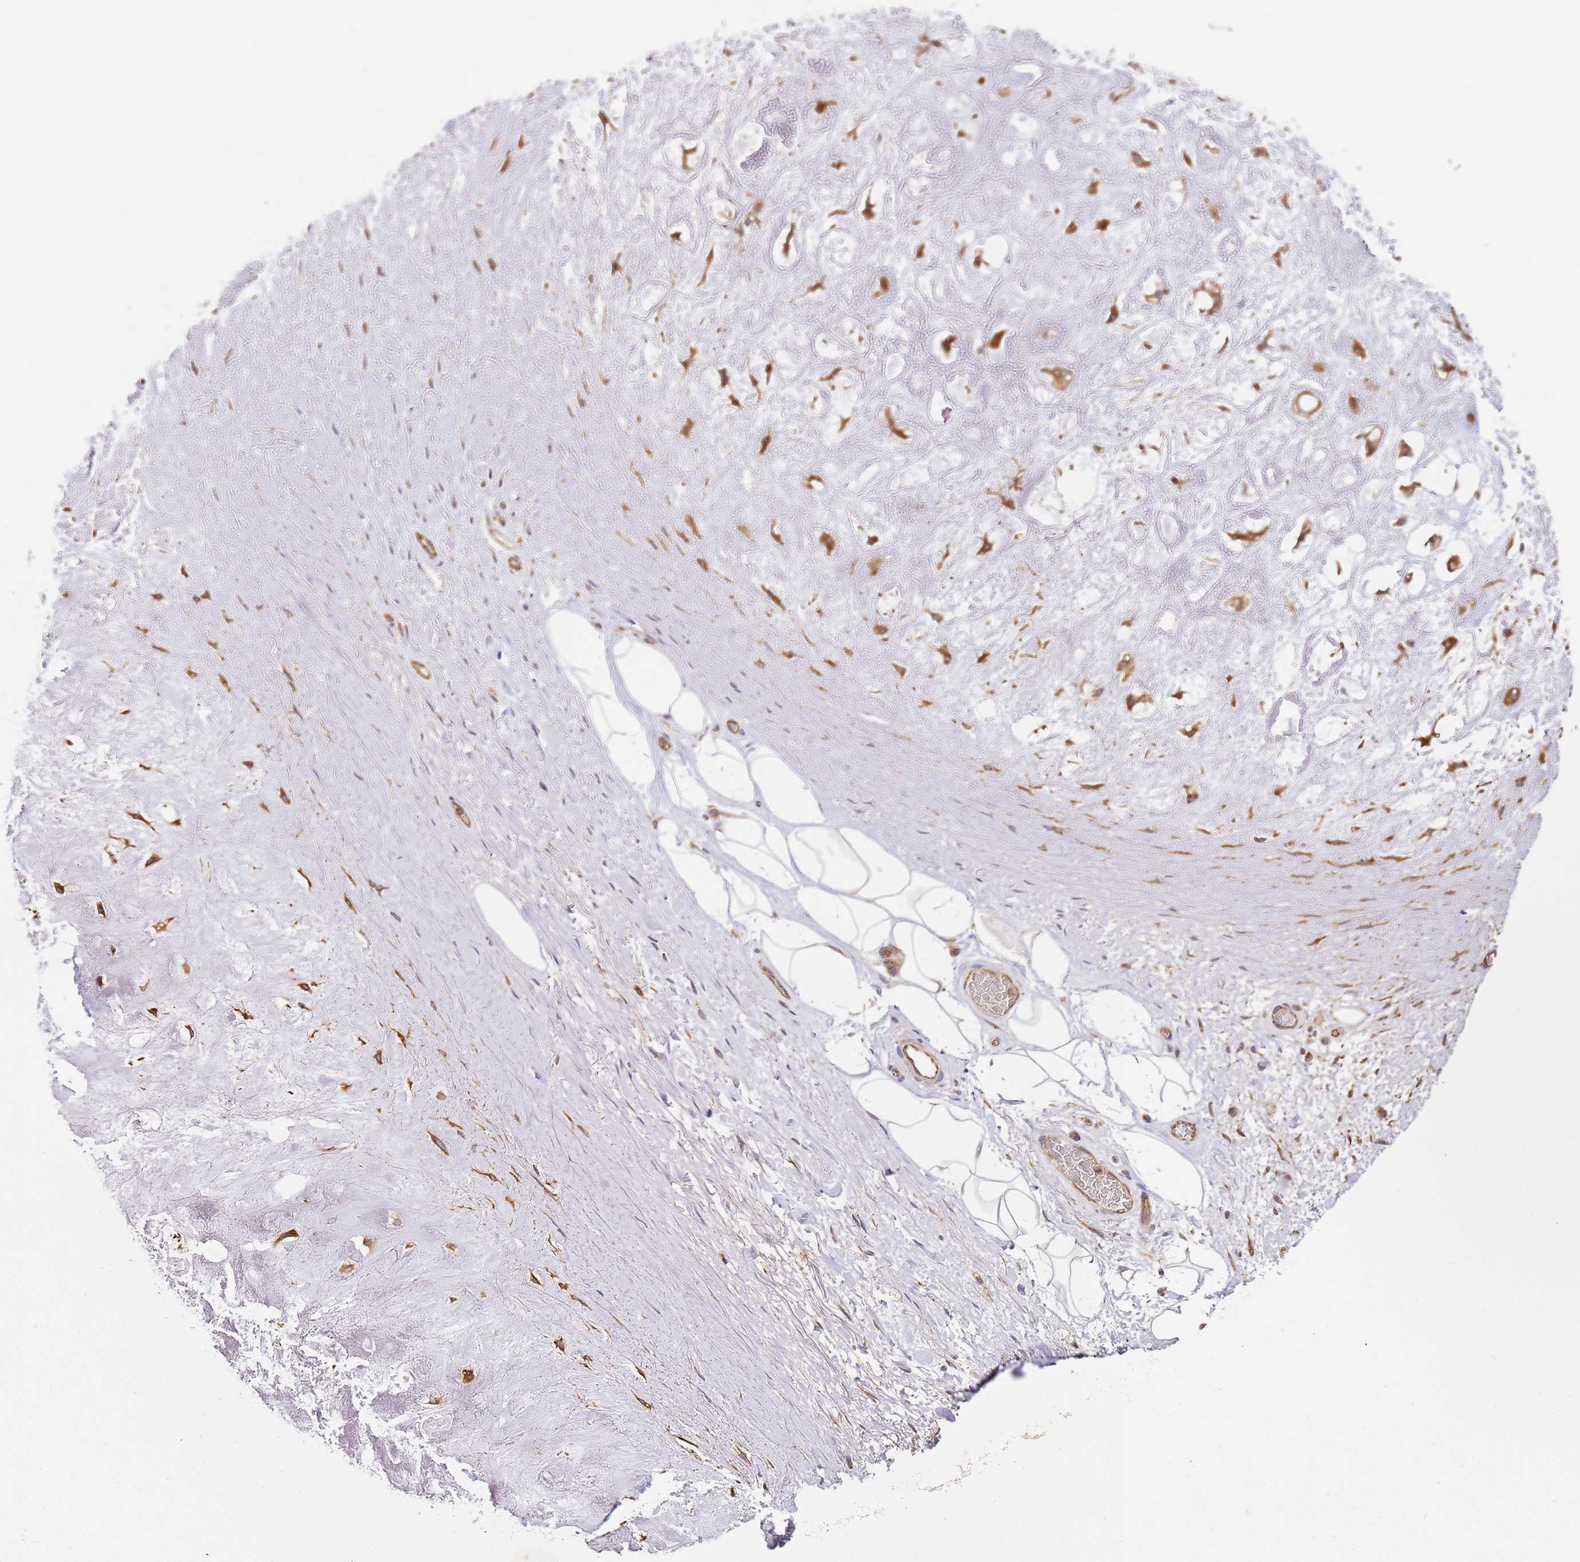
{"staining": {"intensity": "moderate", "quantity": "25%-75%", "location": "cytoplasmic/membranous"}, "tissue": "adipose tissue", "cell_type": "Adipocytes", "image_type": "normal", "snomed": [{"axis": "morphology", "description": "Normal tissue, NOS"}, {"axis": "topography", "description": "Cartilage tissue"}], "caption": "The histopathology image reveals immunohistochemical staining of unremarkable adipose tissue. There is moderate cytoplasmic/membranous positivity is present in about 25%-75% of adipocytes.", "gene": "MRPL20", "patient": {"sex": "male", "age": 81}}